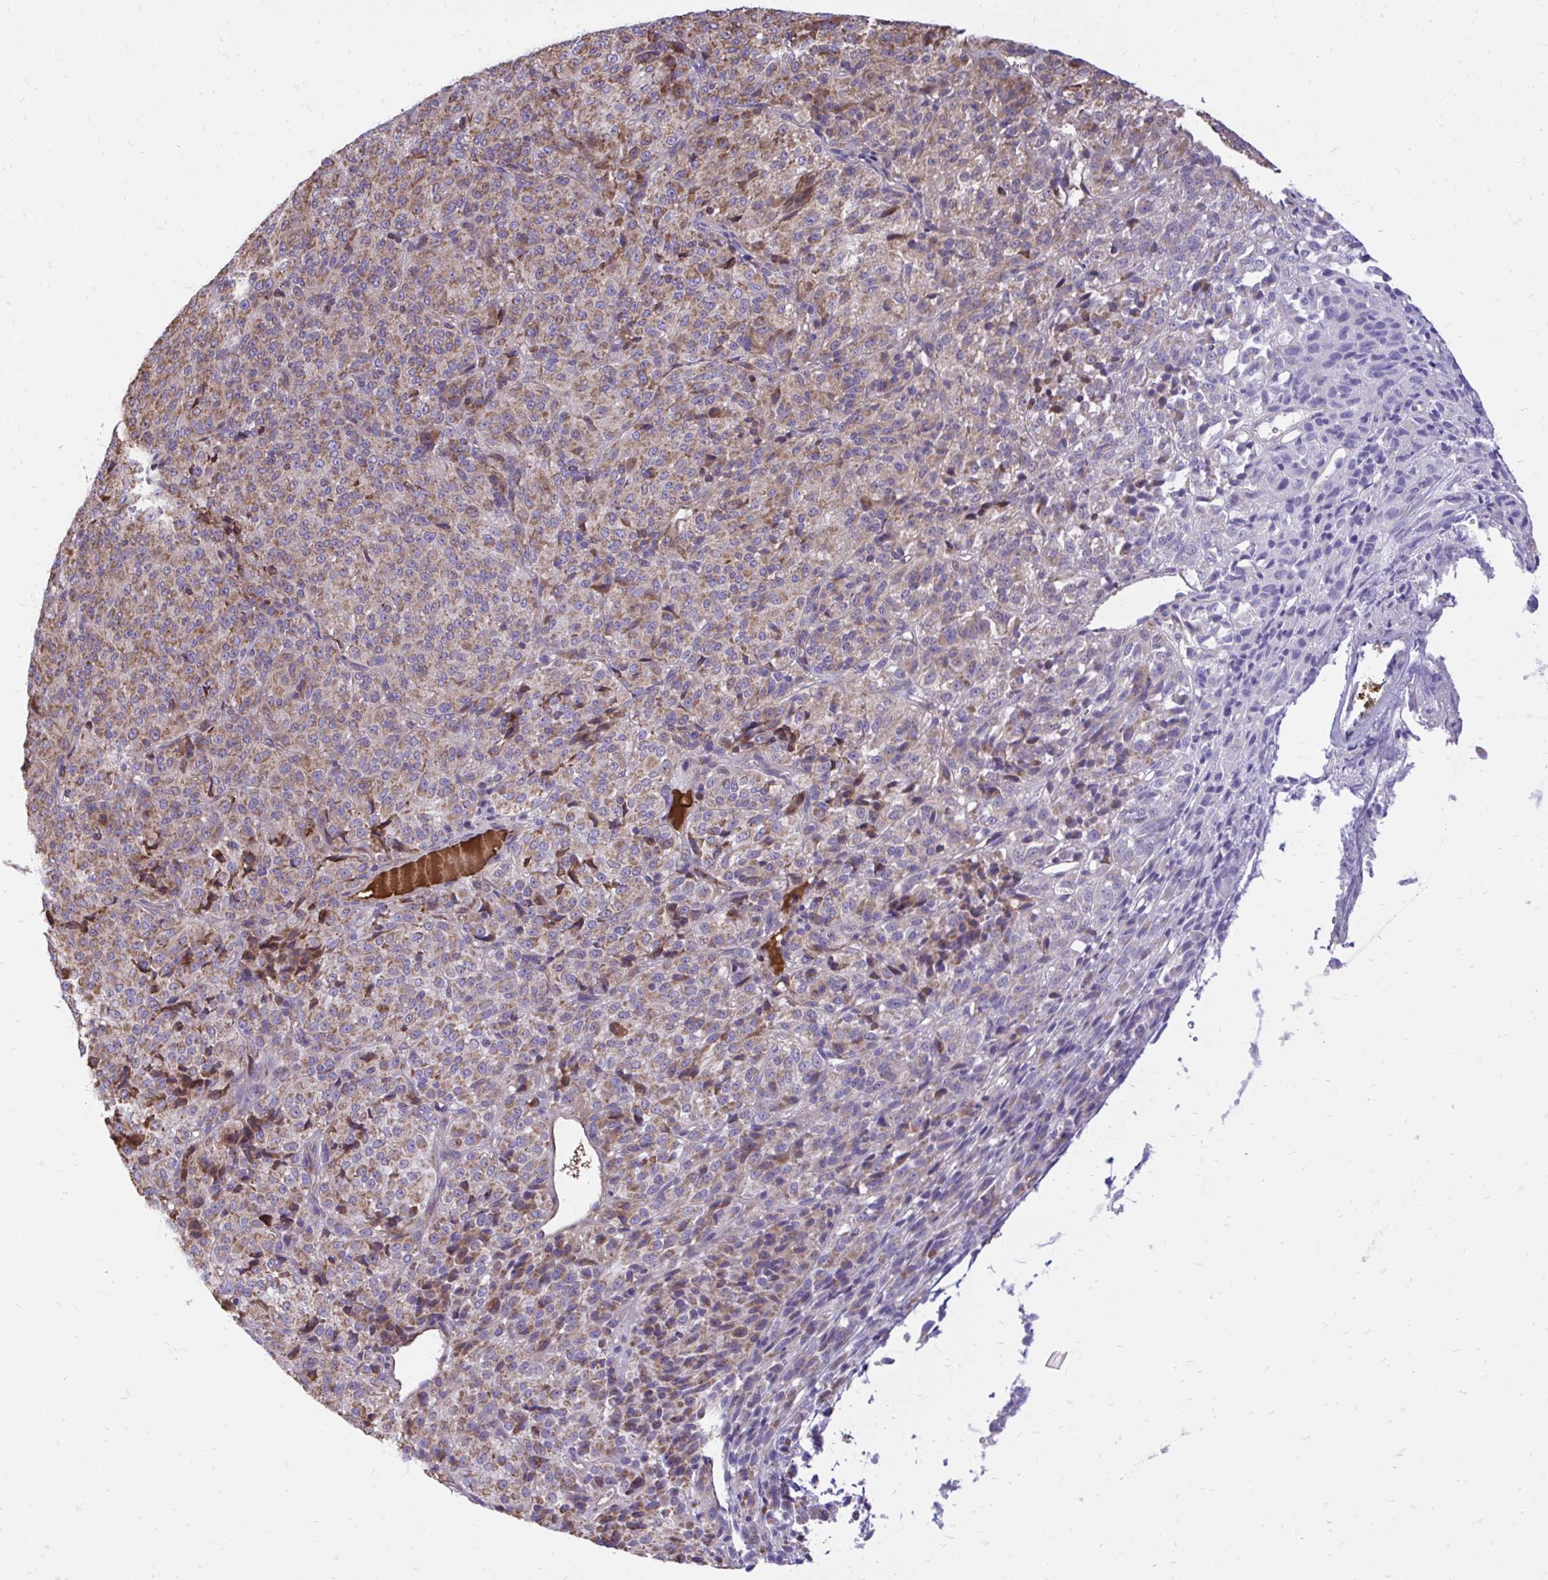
{"staining": {"intensity": "weak", "quantity": "25%-75%", "location": "cytoplasmic/membranous"}, "tissue": "melanoma", "cell_type": "Tumor cells", "image_type": "cancer", "snomed": [{"axis": "morphology", "description": "Malignant melanoma, Metastatic site"}, {"axis": "topography", "description": "Brain"}], "caption": "An immunohistochemistry micrograph of tumor tissue is shown. Protein staining in brown labels weak cytoplasmic/membranous positivity in melanoma within tumor cells. (DAB IHC with brightfield microscopy, high magnification).", "gene": "ATP13A2", "patient": {"sex": "female", "age": 56}}